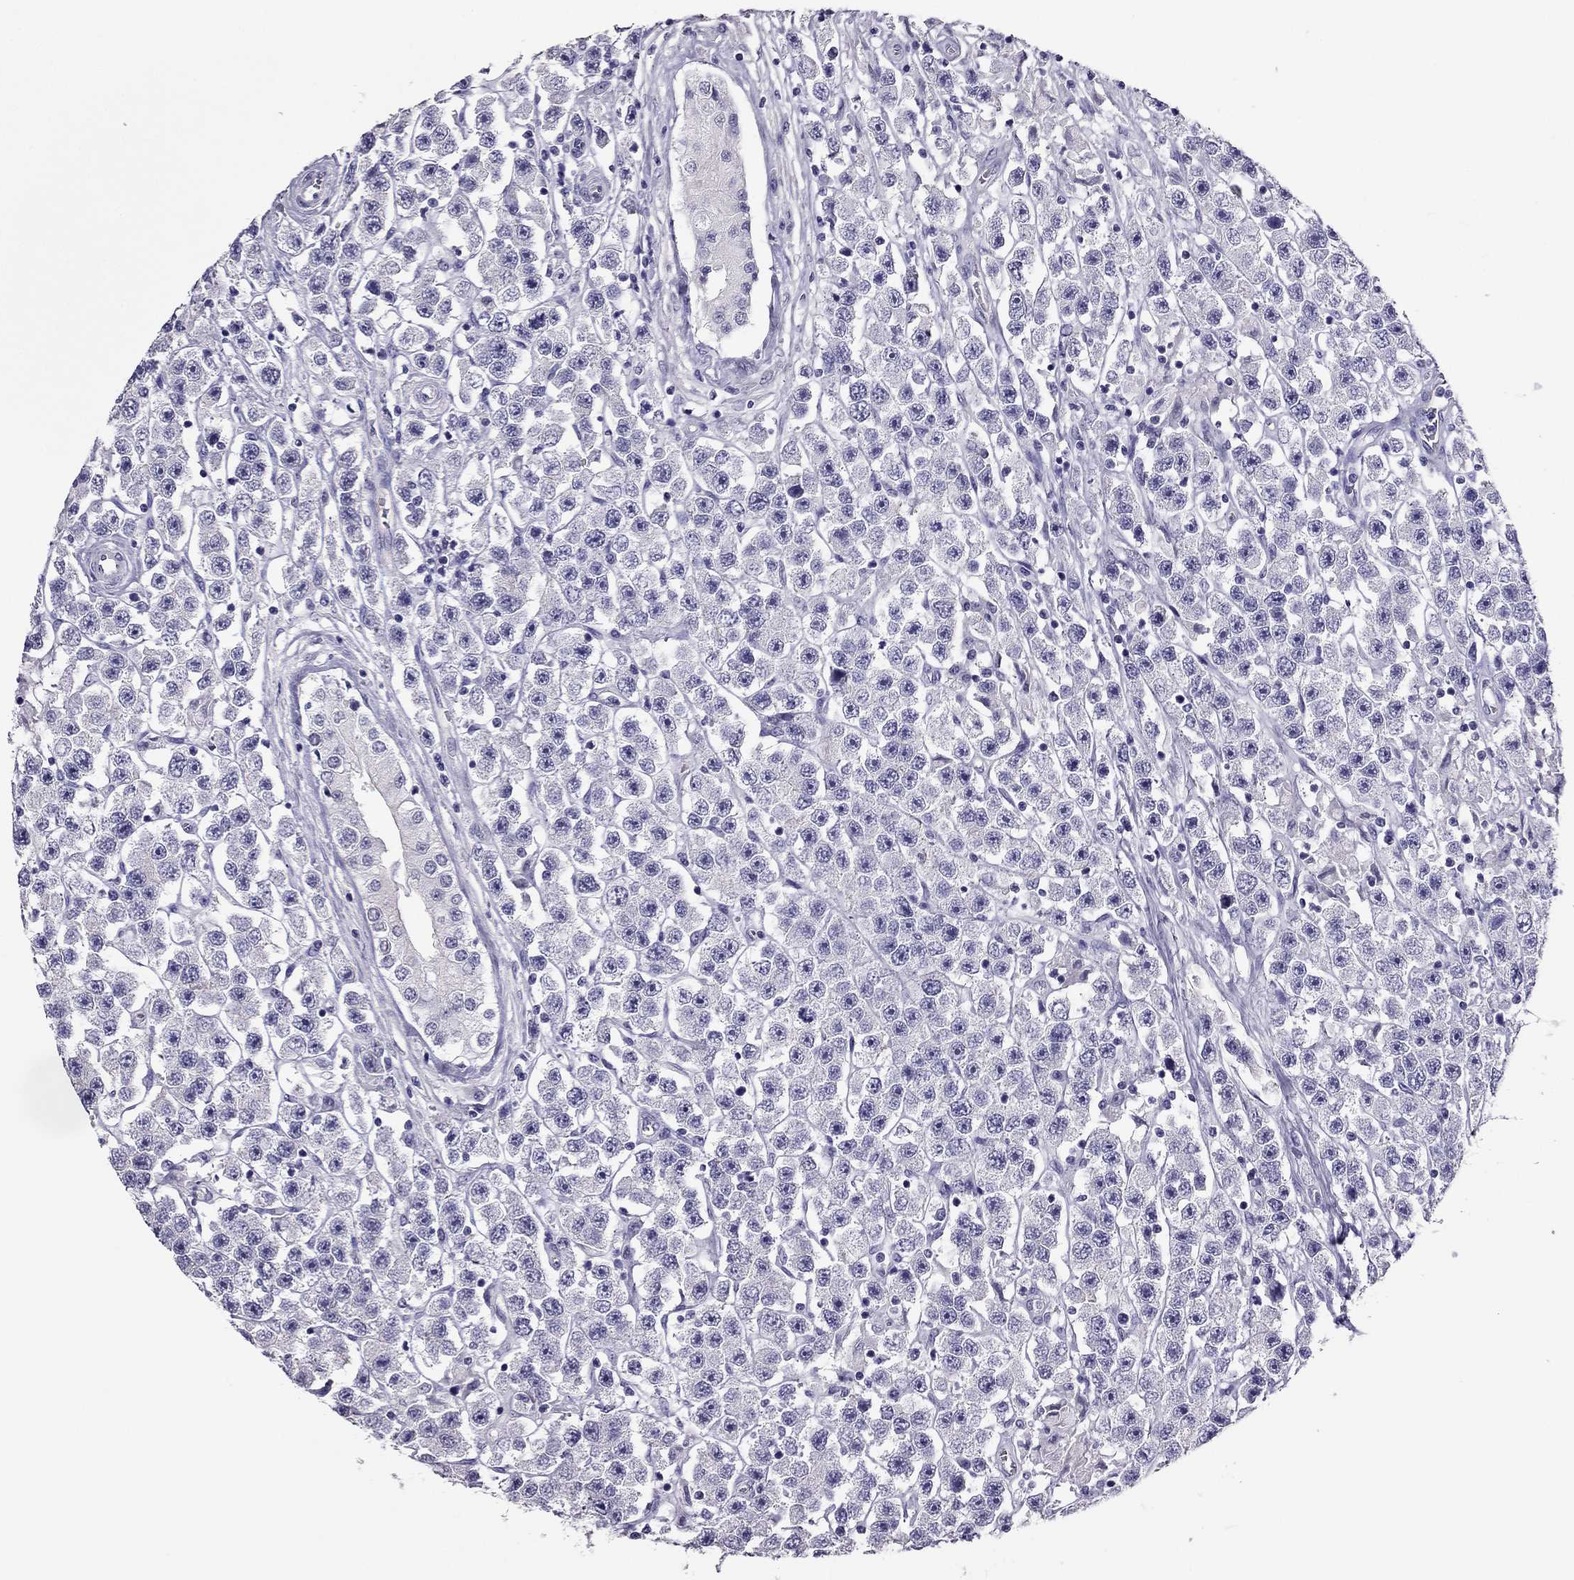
{"staining": {"intensity": "negative", "quantity": "none", "location": "none"}, "tissue": "testis cancer", "cell_type": "Tumor cells", "image_type": "cancer", "snomed": [{"axis": "morphology", "description": "Seminoma, NOS"}, {"axis": "topography", "description": "Testis"}], "caption": "Testis cancer (seminoma) was stained to show a protein in brown. There is no significant expression in tumor cells.", "gene": "PDE6A", "patient": {"sex": "male", "age": 45}}